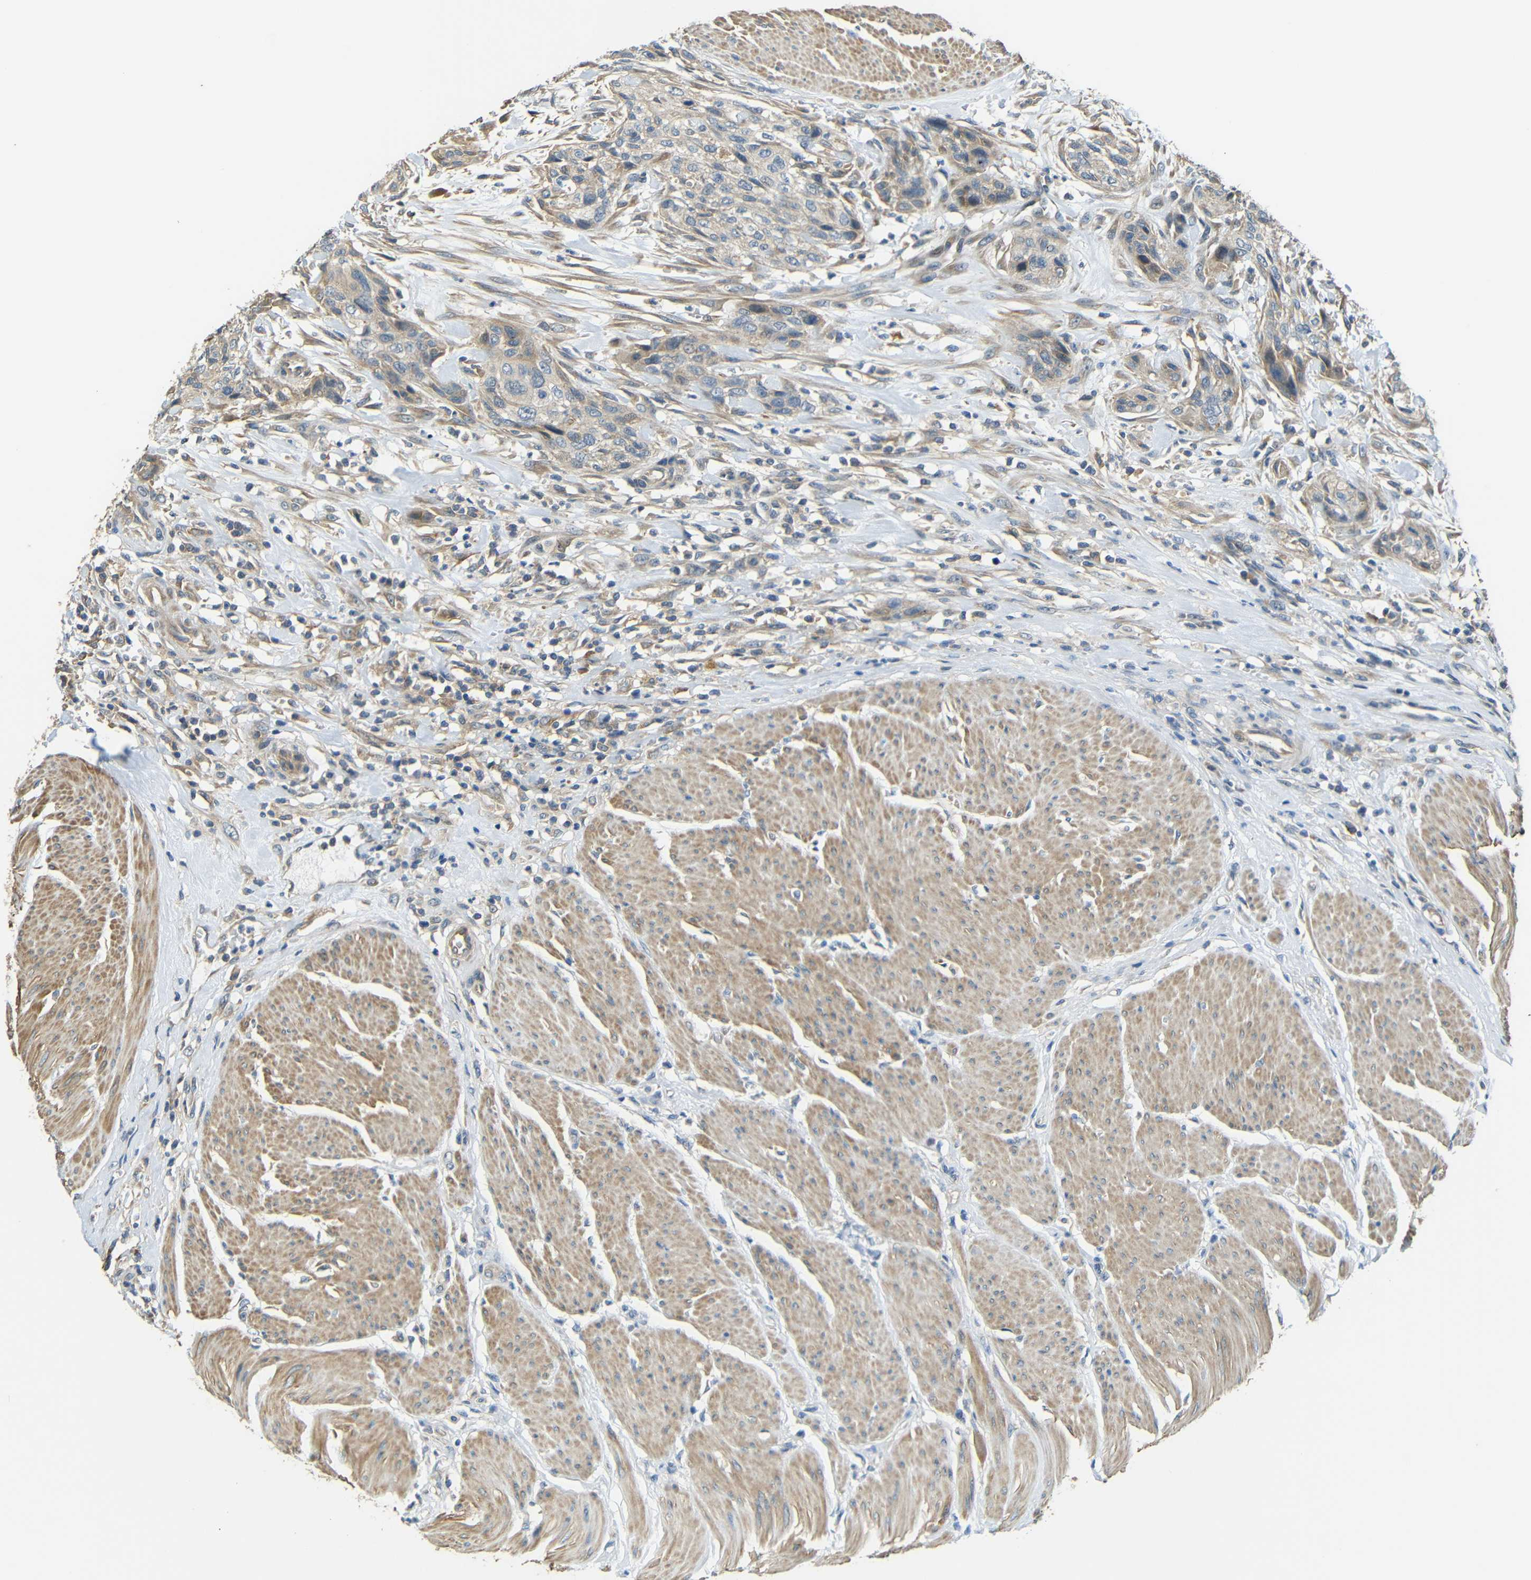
{"staining": {"intensity": "weak", "quantity": "25%-75%", "location": "cytoplasmic/membranous"}, "tissue": "urothelial cancer", "cell_type": "Tumor cells", "image_type": "cancer", "snomed": [{"axis": "morphology", "description": "Urothelial carcinoma, High grade"}, {"axis": "topography", "description": "Urinary bladder"}], "caption": "This histopathology image exhibits immunohistochemistry staining of human urothelial cancer, with low weak cytoplasmic/membranous staining in approximately 25%-75% of tumor cells.", "gene": "FNDC3A", "patient": {"sex": "male", "age": 35}}